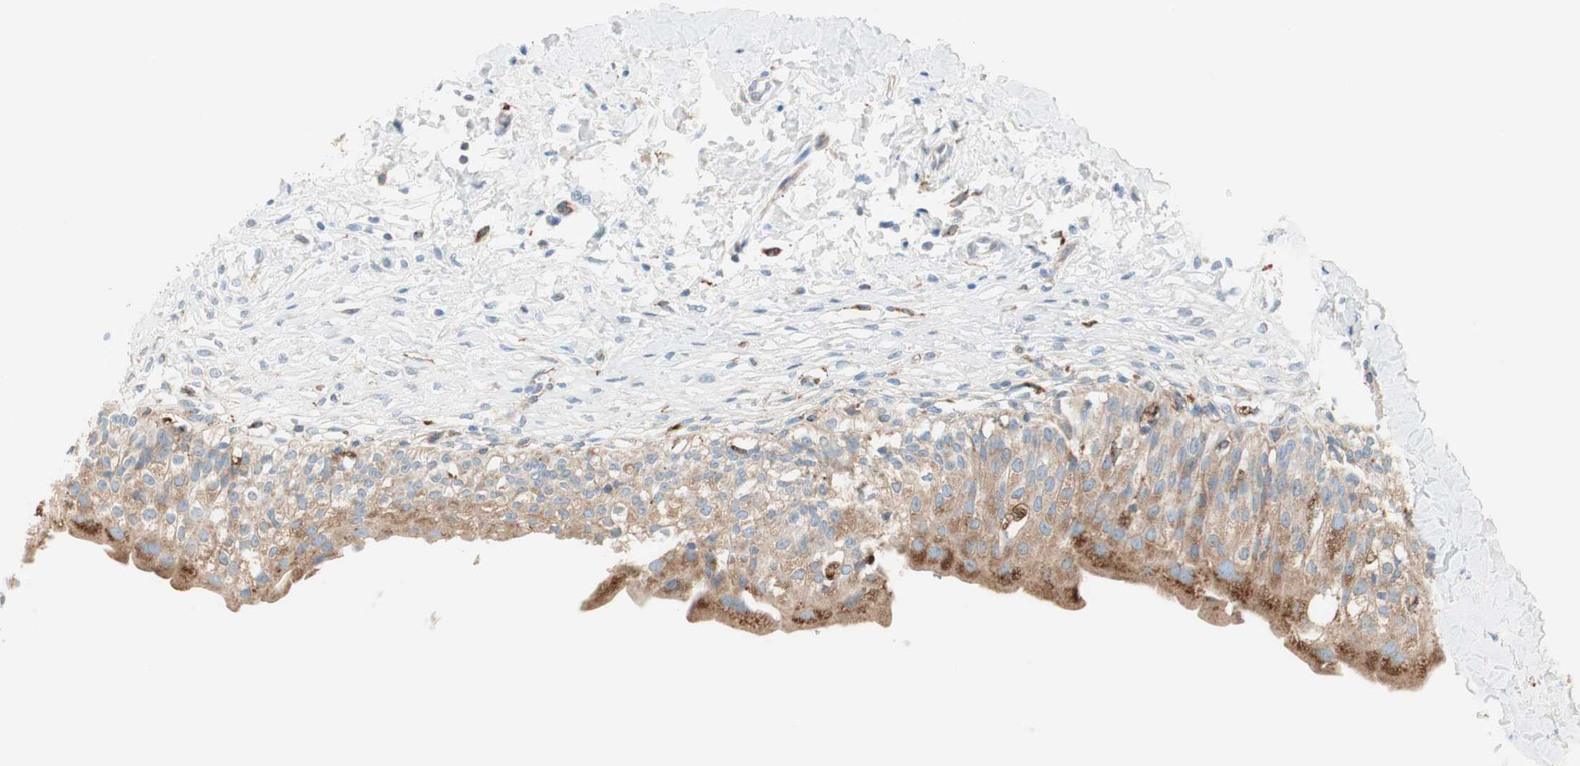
{"staining": {"intensity": "moderate", "quantity": ">75%", "location": "cytoplasmic/membranous"}, "tissue": "urinary bladder", "cell_type": "Urothelial cells", "image_type": "normal", "snomed": [{"axis": "morphology", "description": "Normal tissue, NOS"}, {"axis": "morphology", "description": "Inflammation, NOS"}, {"axis": "topography", "description": "Urinary bladder"}], "caption": "Protein analysis of benign urinary bladder reveals moderate cytoplasmic/membranous staining in about >75% of urothelial cells.", "gene": "ATP6V1G1", "patient": {"sex": "female", "age": 80}}